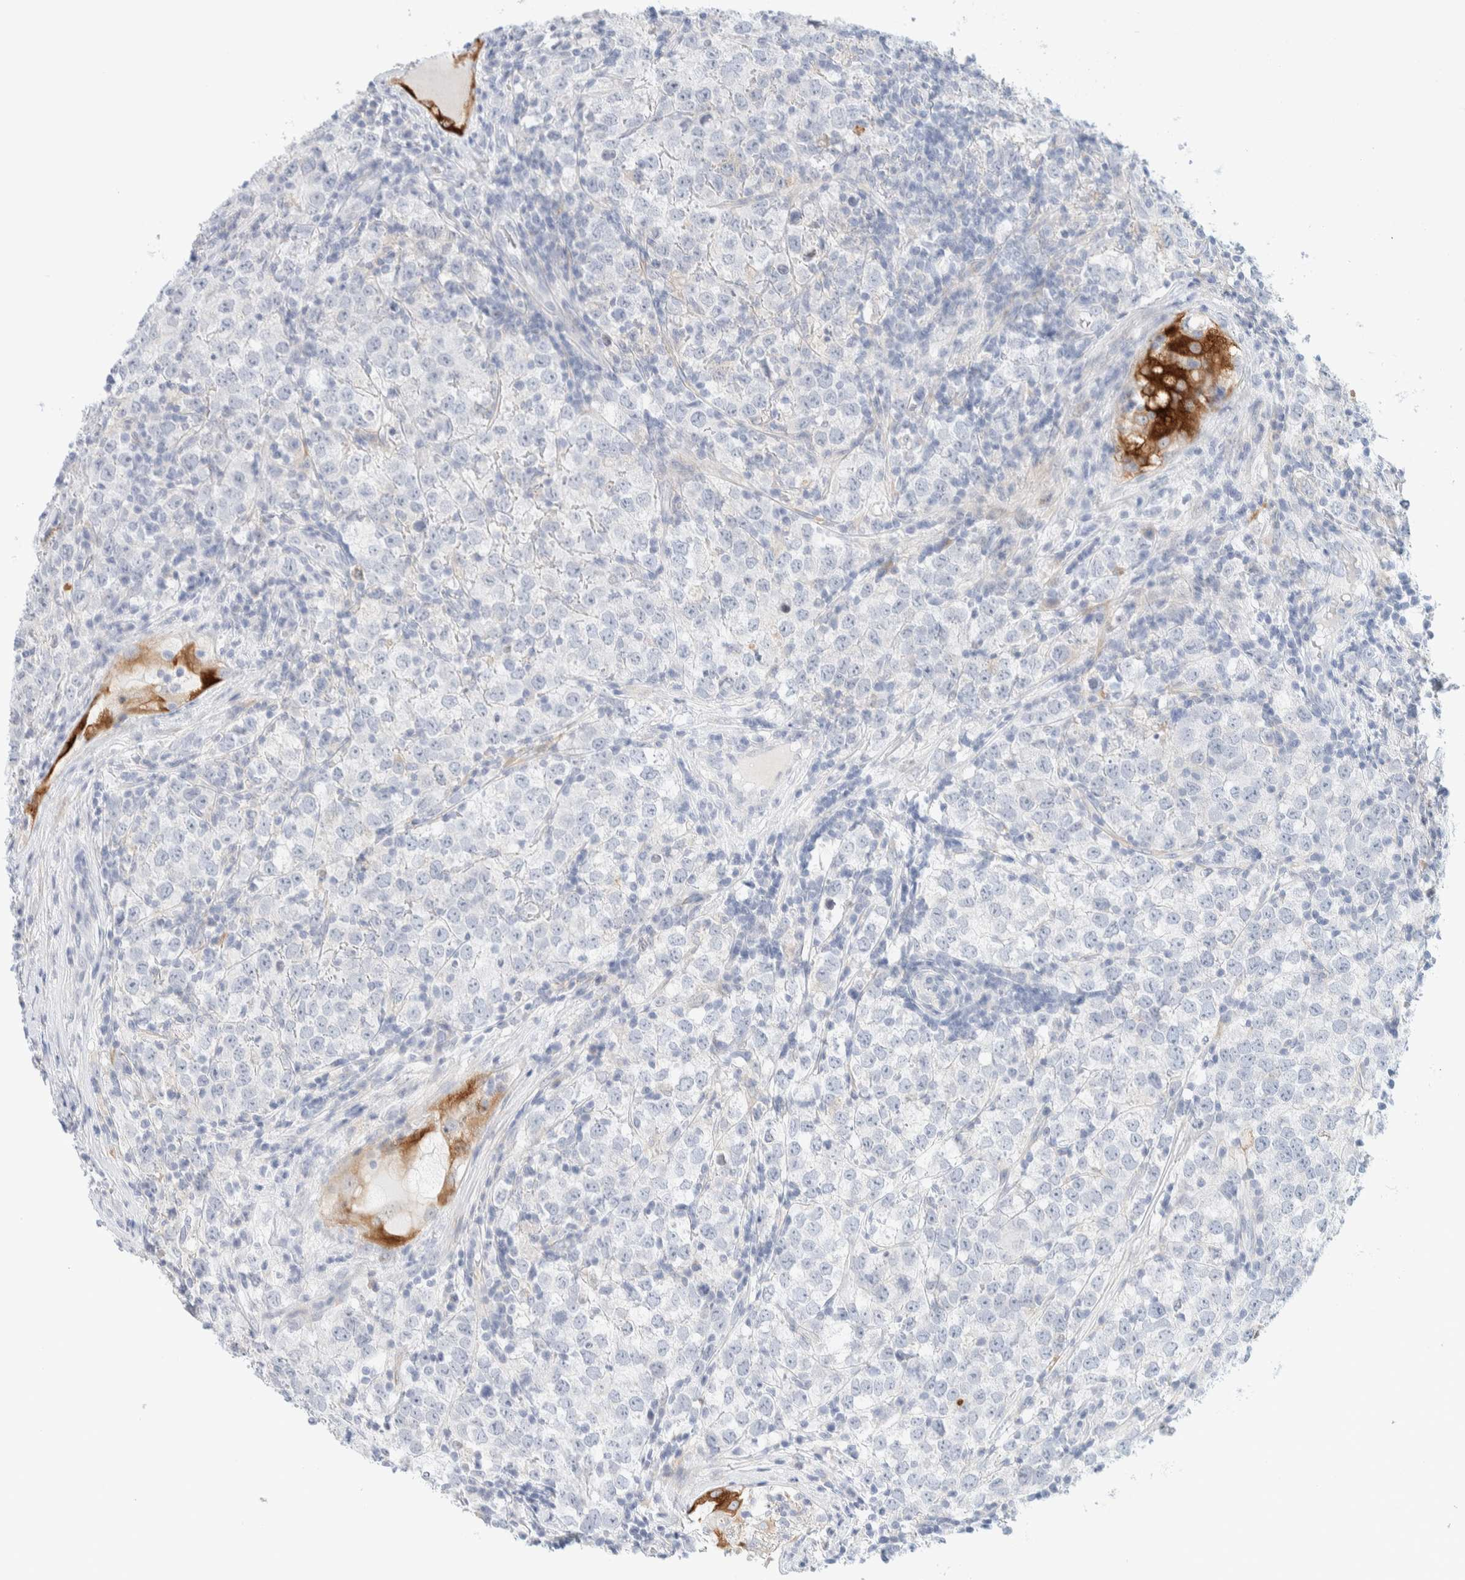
{"staining": {"intensity": "negative", "quantity": "none", "location": "none"}, "tissue": "testis cancer", "cell_type": "Tumor cells", "image_type": "cancer", "snomed": [{"axis": "morphology", "description": "Seminoma, NOS"}, {"axis": "morphology", "description": "Carcinoma, Embryonal, NOS"}, {"axis": "topography", "description": "Testis"}], "caption": "An immunohistochemistry (IHC) photomicrograph of embryonal carcinoma (testis) is shown. There is no staining in tumor cells of embryonal carcinoma (testis). (Brightfield microscopy of DAB (3,3'-diaminobenzidine) immunohistochemistry at high magnification).", "gene": "ATCAY", "patient": {"sex": "male", "age": 28}}